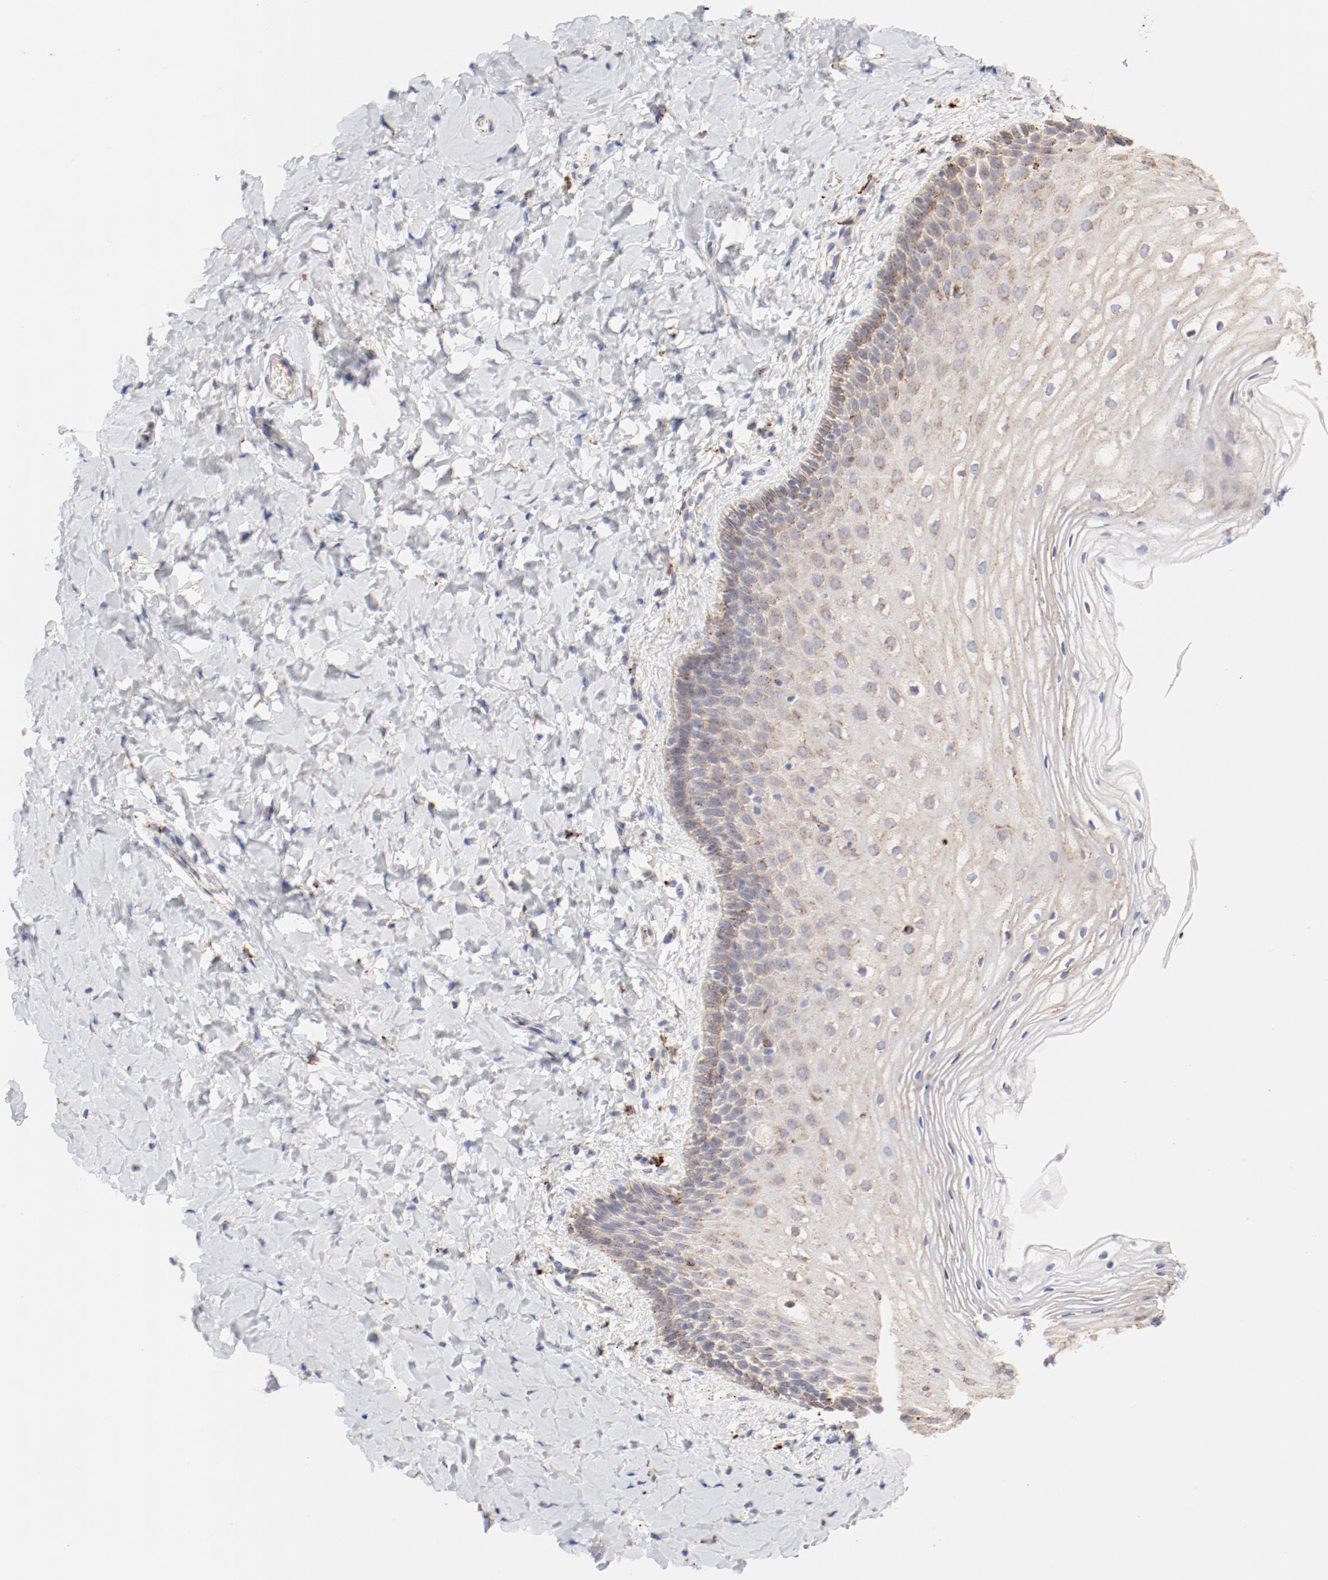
{"staining": {"intensity": "weak", "quantity": "<25%", "location": "cytoplasmic/membranous"}, "tissue": "vagina", "cell_type": "Squamous epithelial cells", "image_type": "normal", "snomed": [{"axis": "morphology", "description": "Normal tissue, NOS"}, {"axis": "topography", "description": "Vagina"}], "caption": "A high-resolution histopathology image shows IHC staining of benign vagina, which displays no significant staining in squamous epithelial cells.", "gene": "CTSH", "patient": {"sex": "female", "age": 55}}